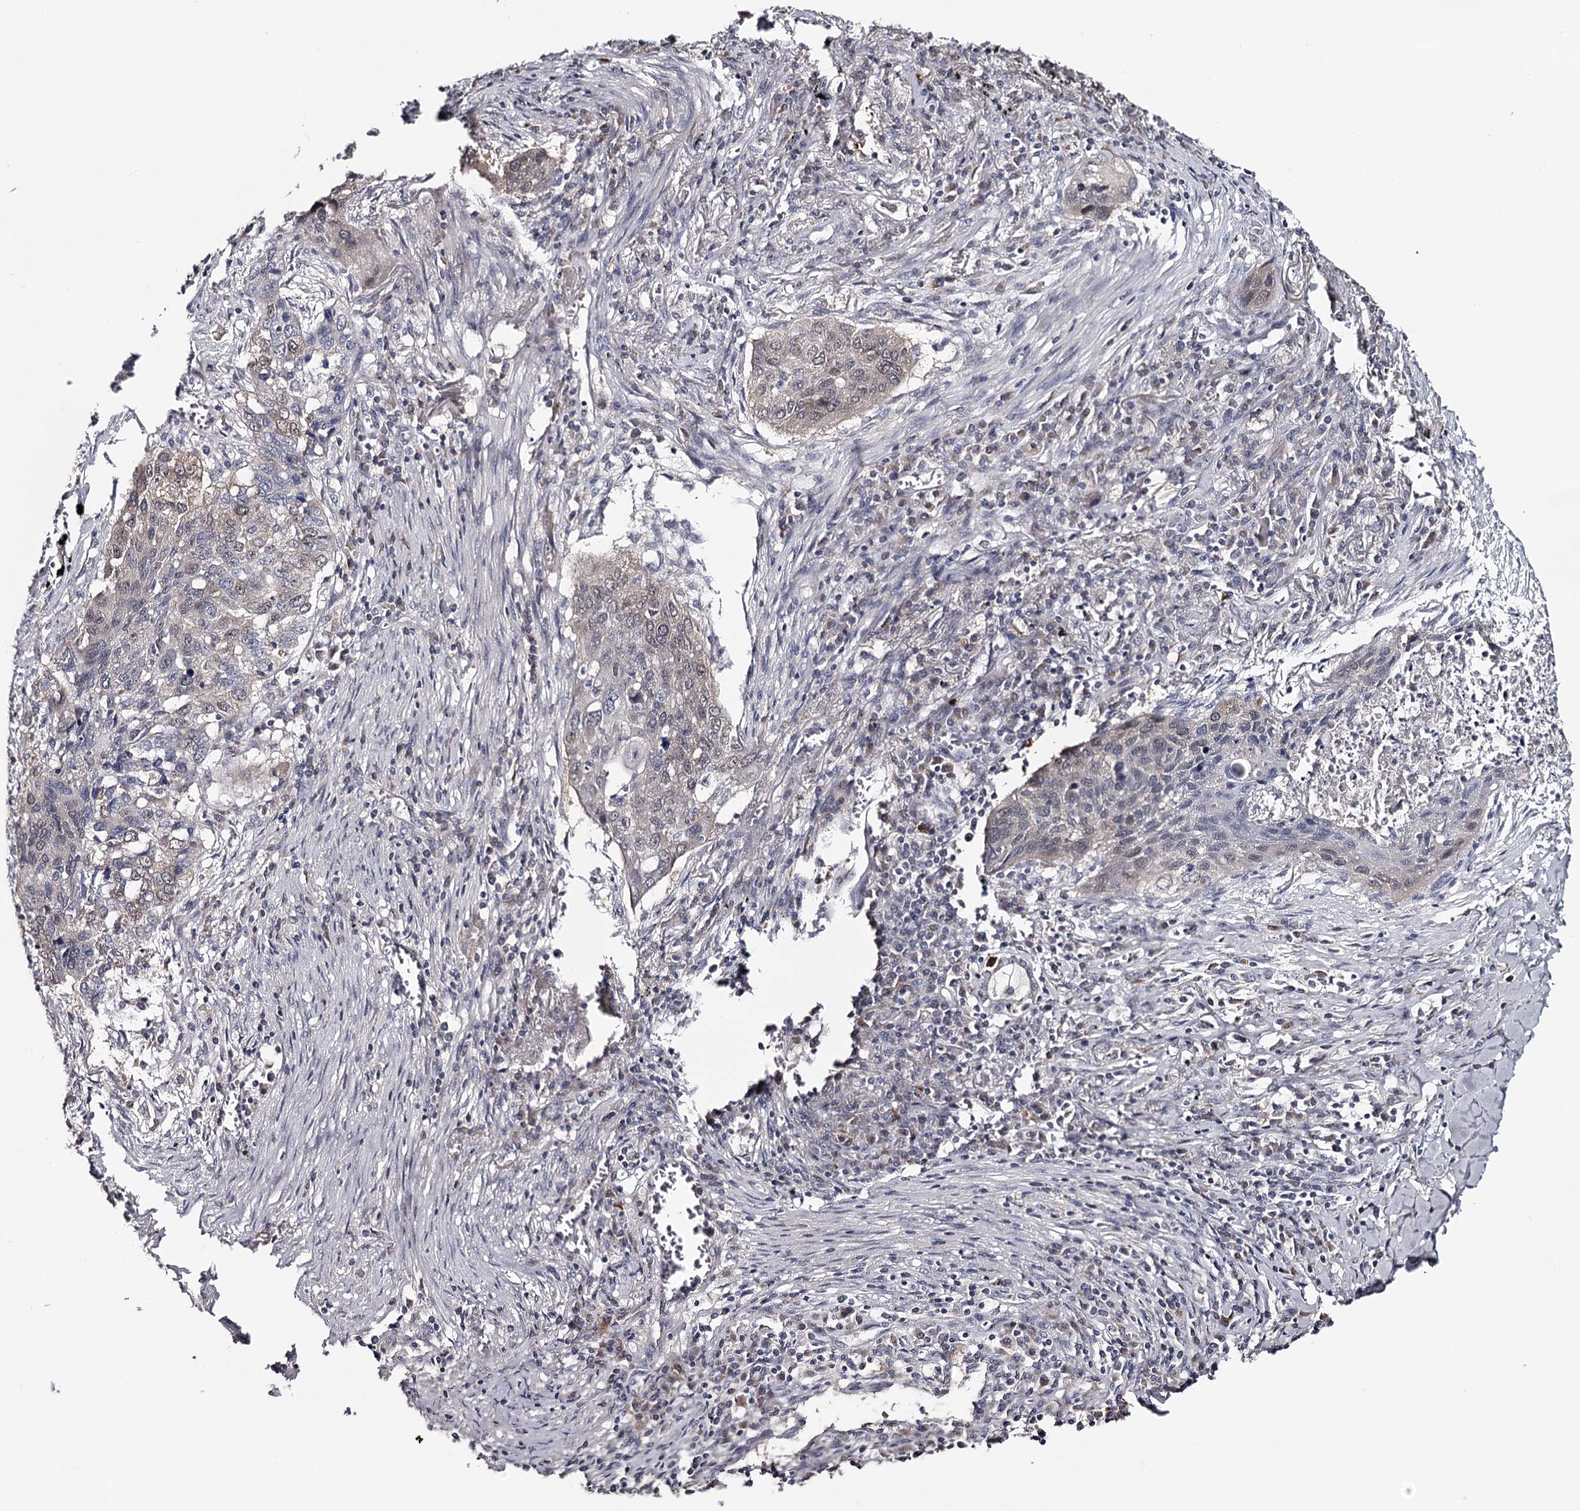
{"staining": {"intensity": "weak", "quantity": "25%-75%", "location": "nuclear"}, "tissue": "lung cancer", "cell_type": "Tumor cells", "image_type": "cancer", "snomed": [{"axis": "morphology", "description": "Squamous cell carcinoma, NOS"}, {"axis": "topography", "description": "Lung"}], "caption": "The micrograph shows a brown stain indicating the presence of a protein in the nuclear of tumor cells in lung squamous cell carcinoma.", "gene": "GTSF1", "patient": {"sex": "female", "age": 63}}